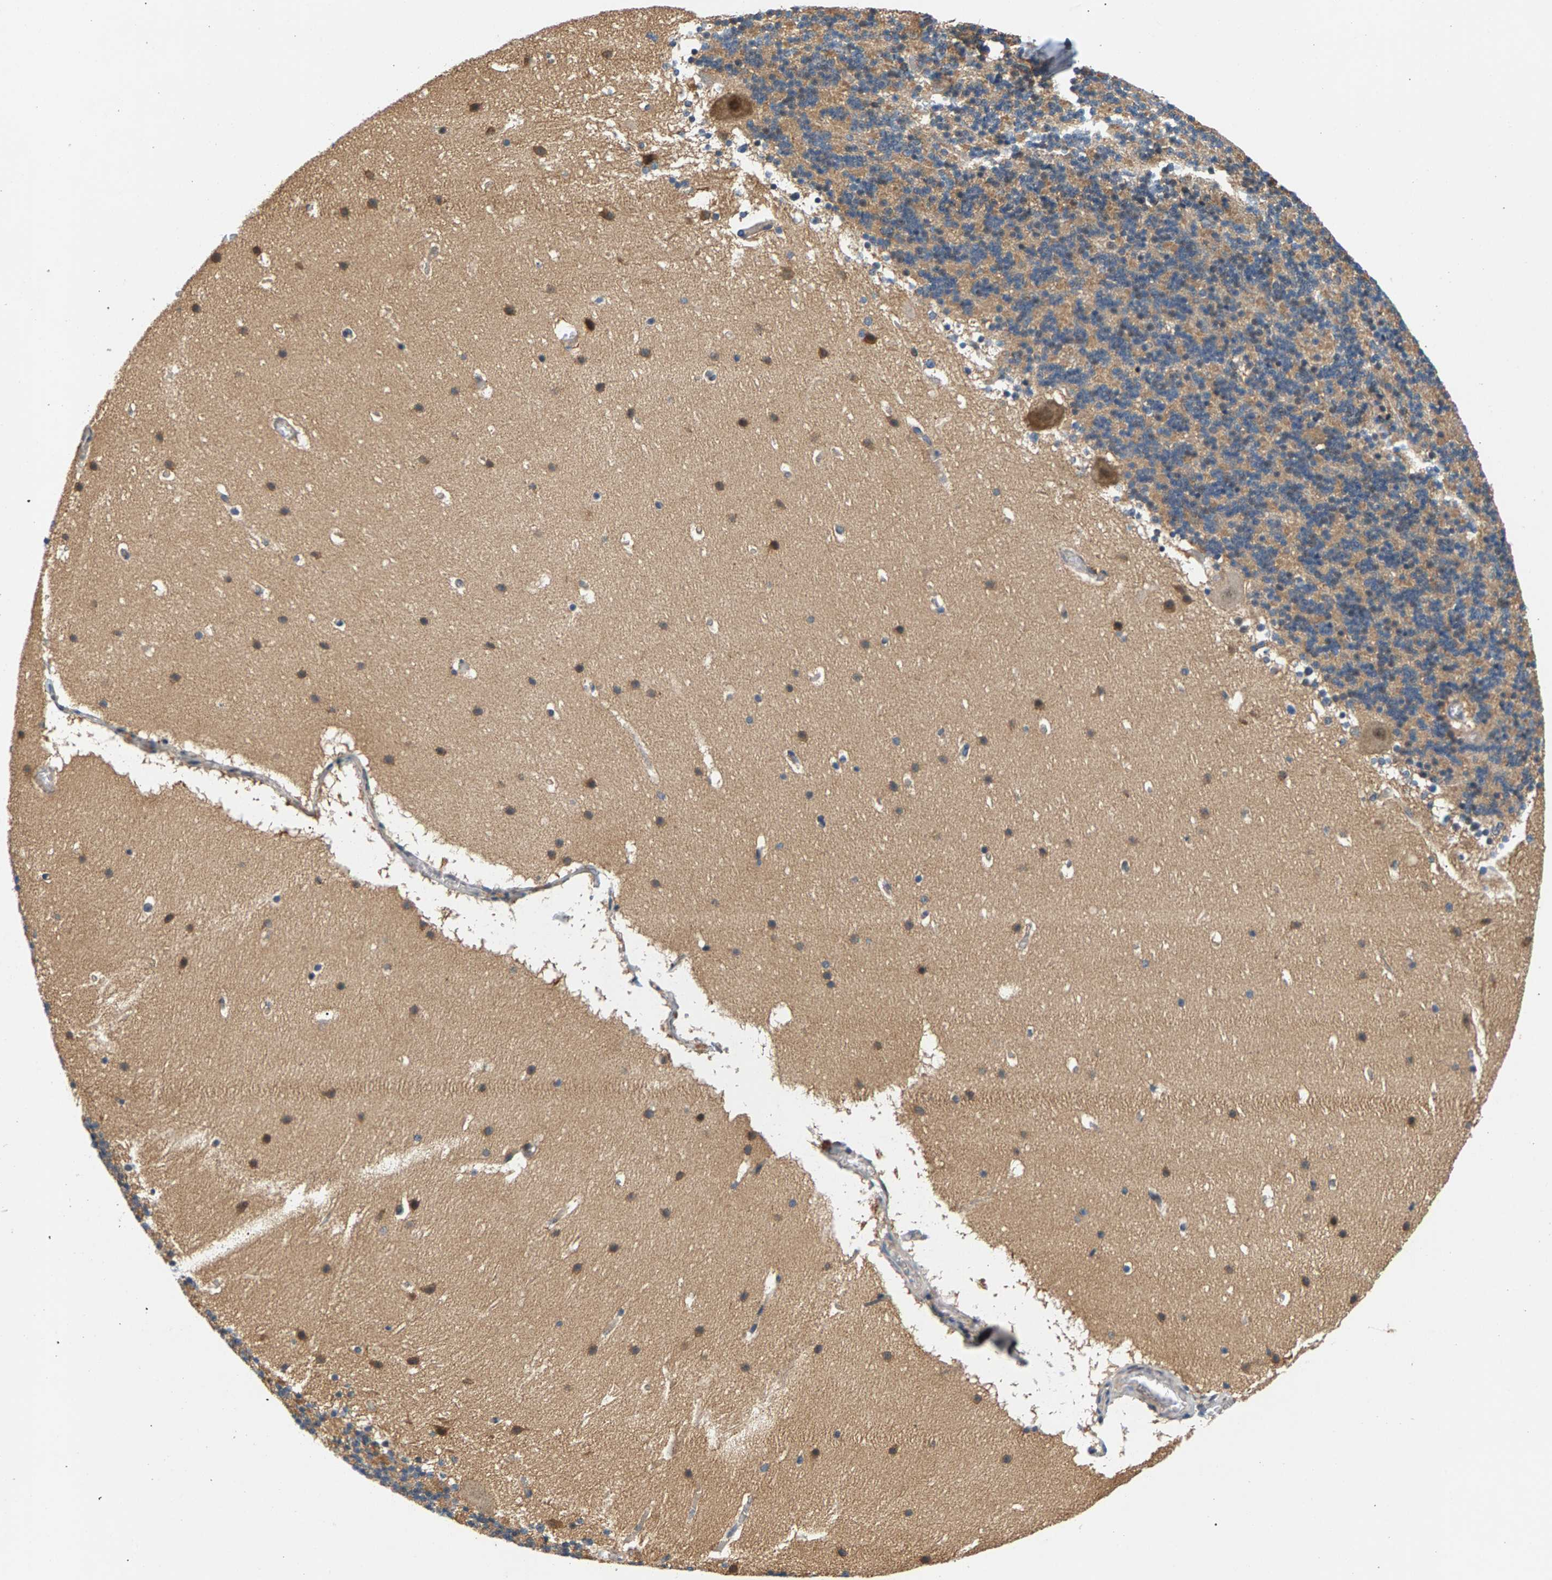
{"staining": {"intensity": "weak", "quantity": ">75%", "location": "cytoplasmic/membranous"}, "tissue": "cerebellum", "cell_type": "Cells in granular layer", "image_type": "normal", "snomed": [{"axis": "morphology", "description": "Normal tissue, NOS"}, {"axis": "topography", "description": "Cerebellum"}], "caption": "Immunohistochemistry (IHC) of normal human cerebellum shows low levels of weak cytoplasmic/membranous positivity in about >75% of cells in granular layer. Nuclei are stained in blue.", "gene": "FAM78A", "patient": {"sex": "male", "age": 45}}